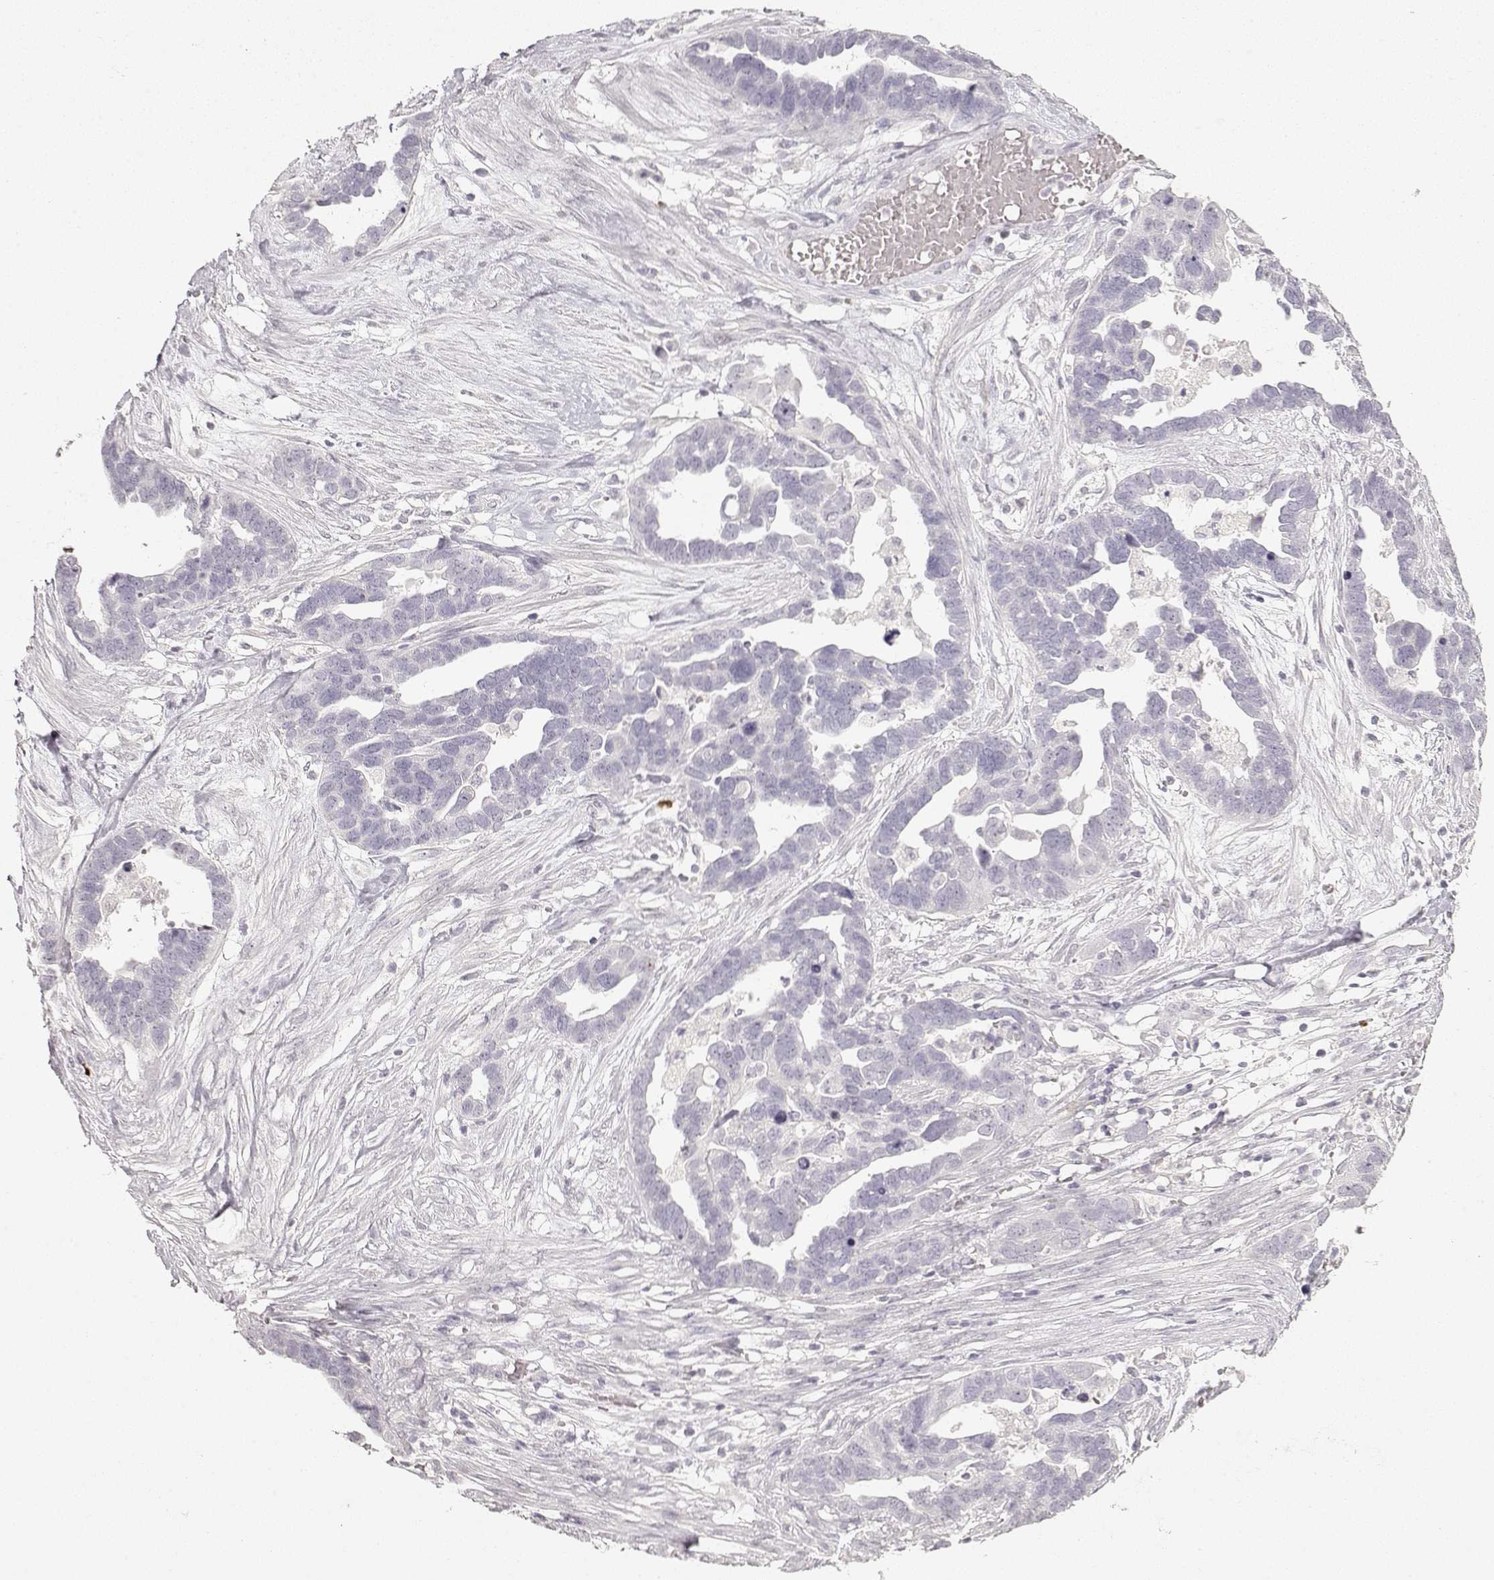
{"staining": {"intensity": "negative", "quantity": "none", "location": "none"}, "tissue": "ovarian cancer", "cell_type": "Tumor cells", "image_type": "cancer", "snomed": [{"axis": "morphology", "description": "Cystadenocarcinoma, serous, NOS"}, {"axis": "topography", "description": "Ovary"}], "caption": "Immunohistochemistry (IHC) of human serous cystadenocarcinoma (ovarian) displays no staining in tumor cells. Nuclei are stained in blue.", "gene": "S100B", "patient": {"sex": "female", "age": 54}}